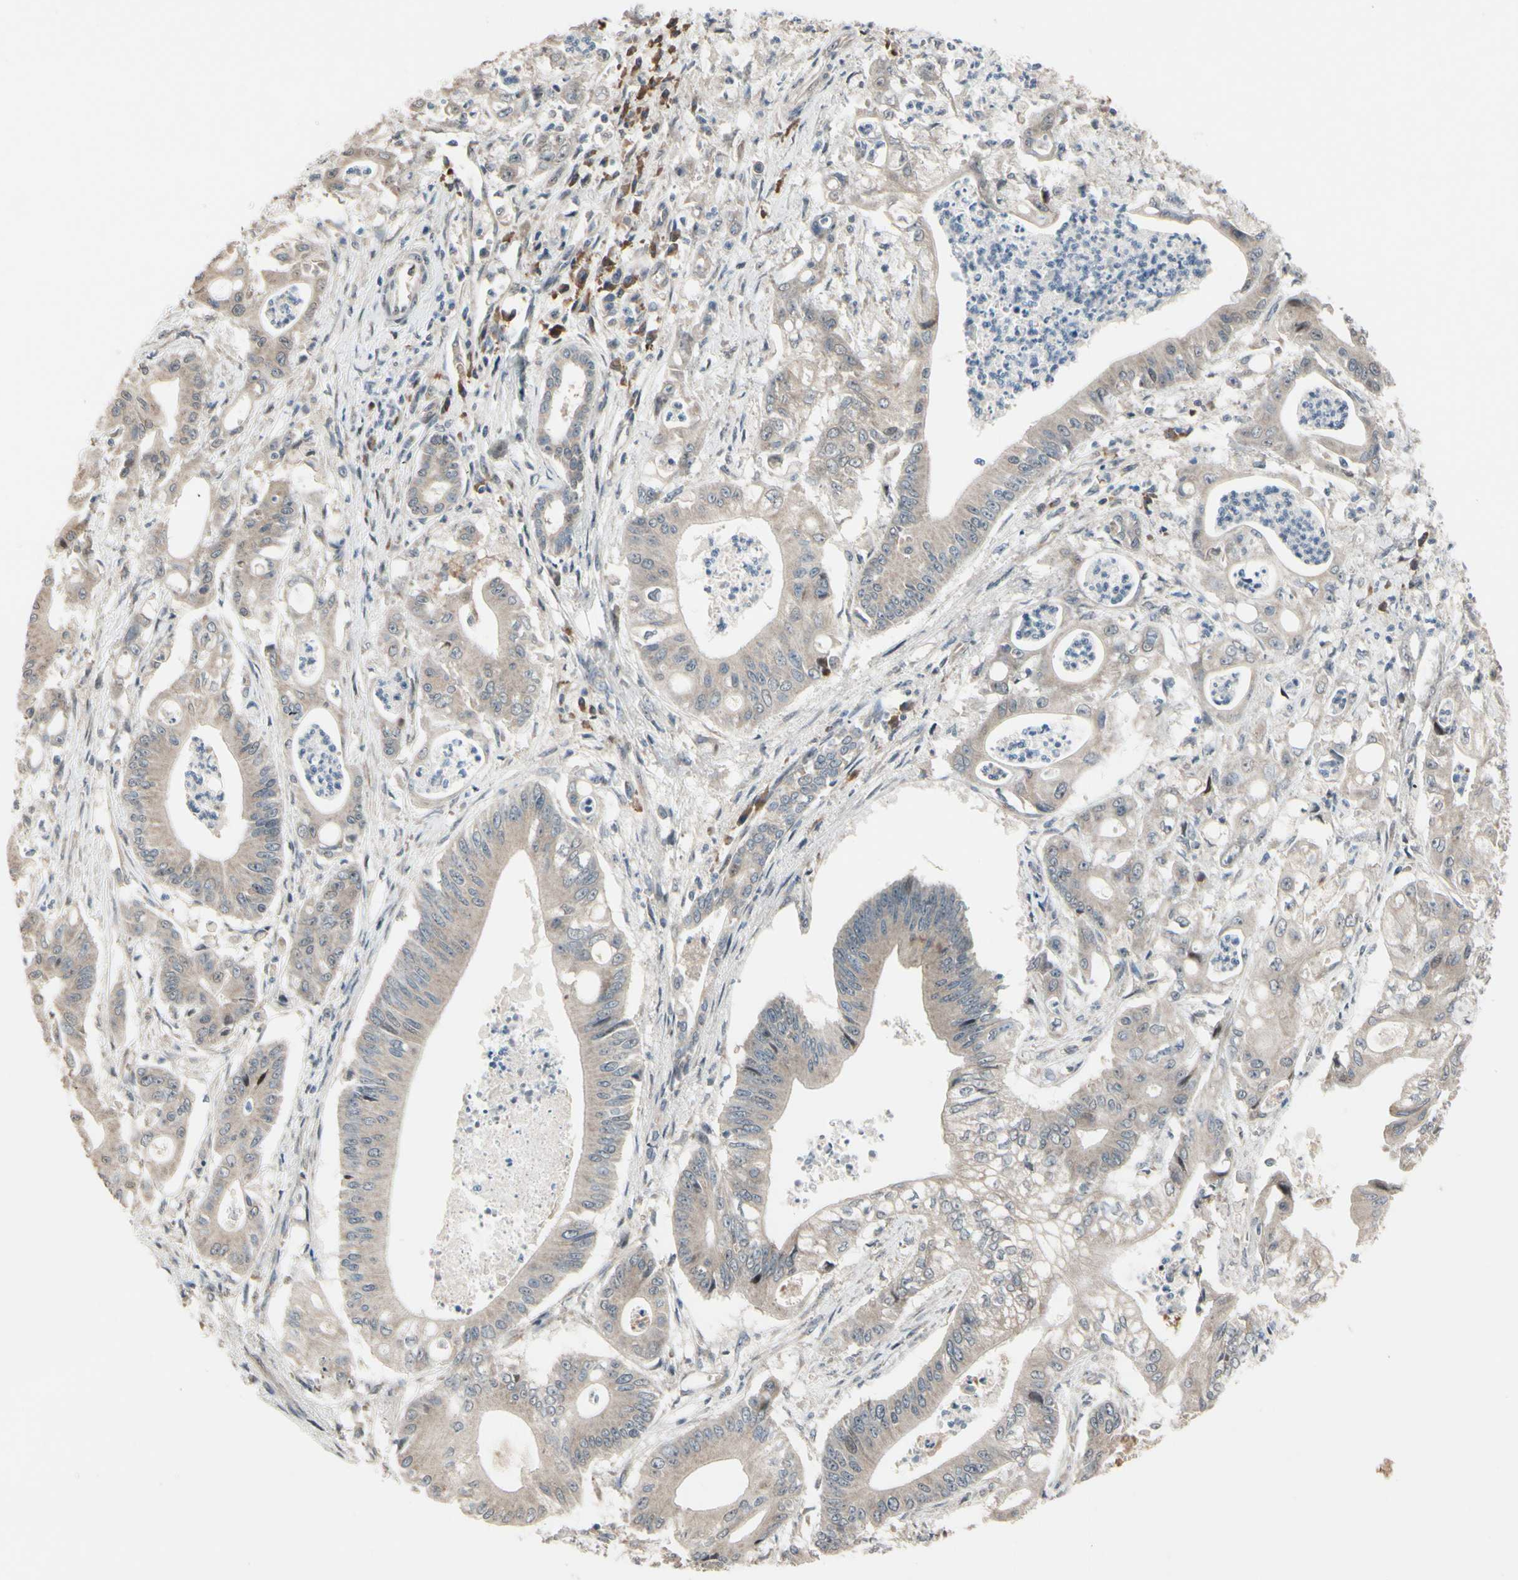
{"staining": {"intensity": "weak", "quantity": "<25%", "location": "cytoplasmic/membranous"}, "tissue": "pancreatic cancer", "cell_type": "Tumor cells", "image_type": "cancer", "snomed": [{"axis": "morphology", "description": "Normal tissue, NOS"}, {"axis": "topography", "description": "Lymph node"}], "caption": "Immunohistochemical staining of pancreatic cancer demonstrates no significant expression in tumor cells.", "gene": "SNX29", "patient": {"sex": "male", "age": 62}}